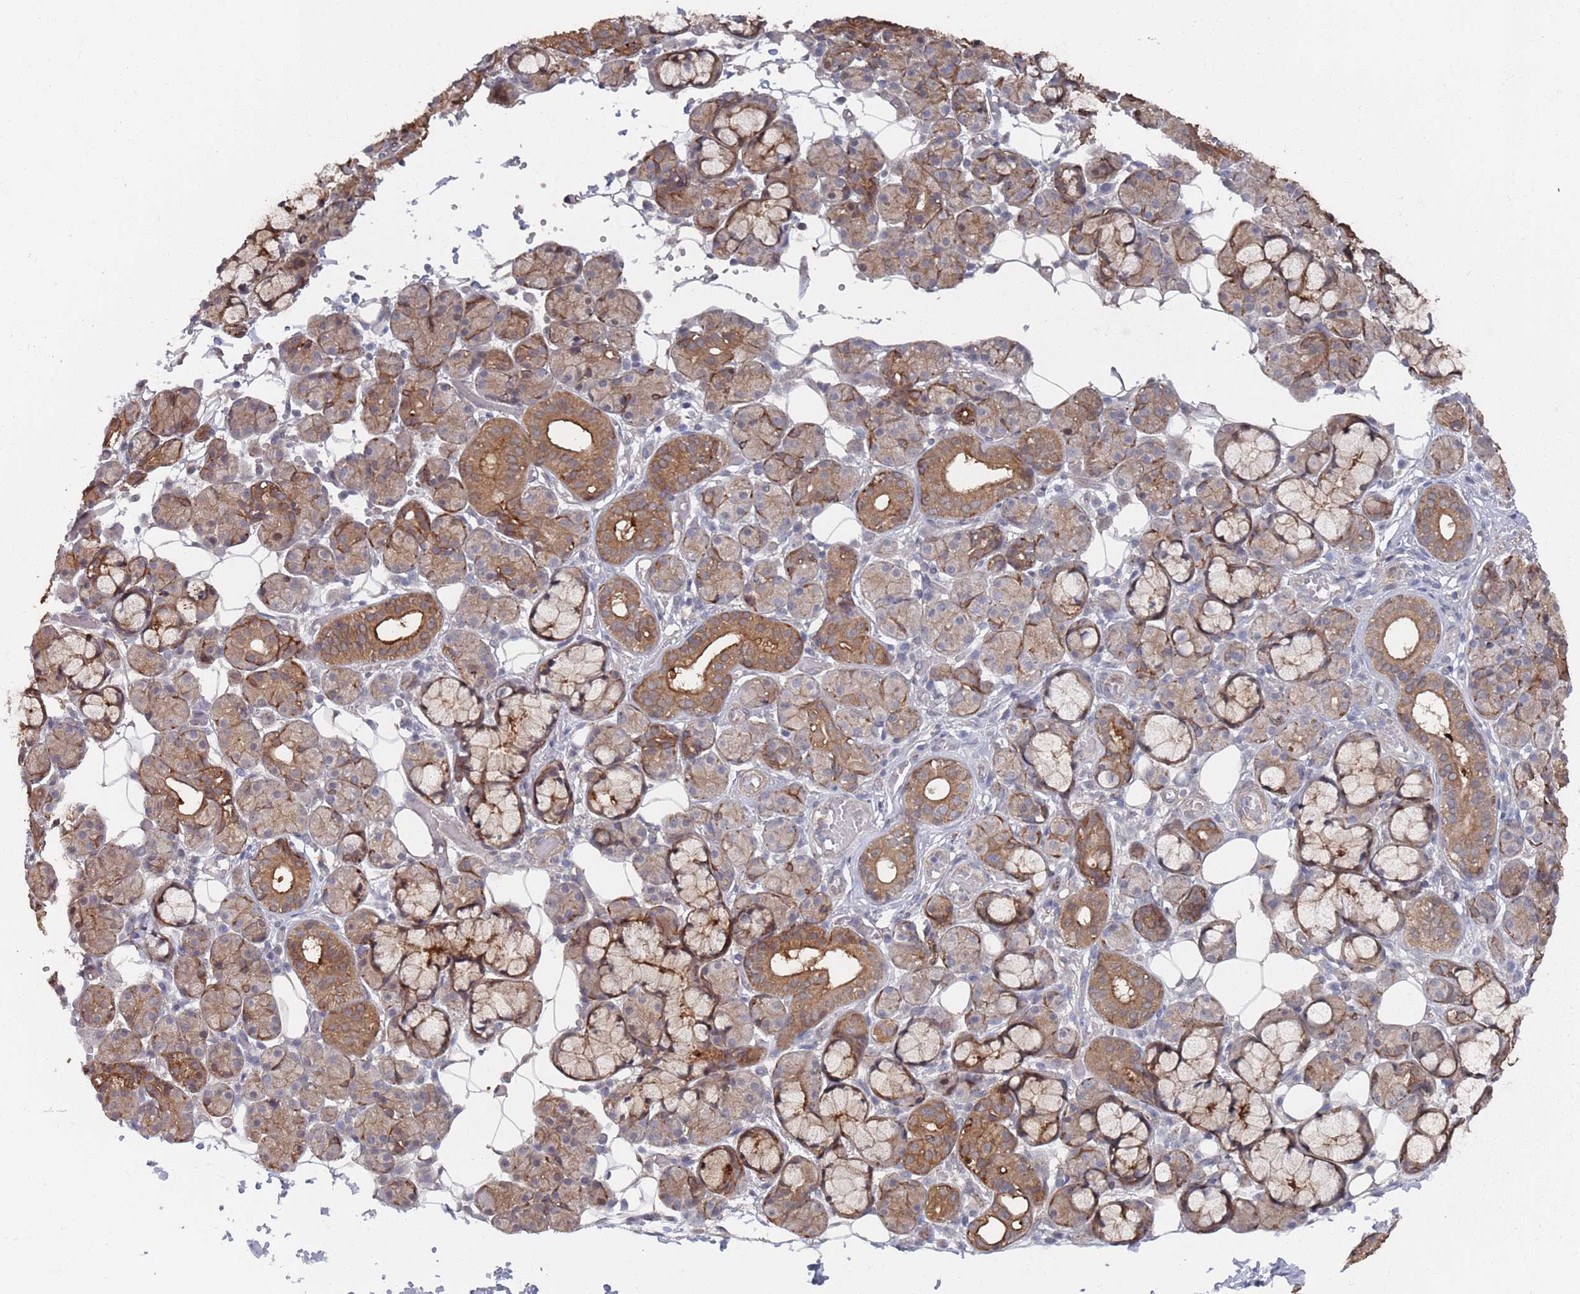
{"staining": {"intensity": "moderate", "quantity": "25%-75%", "location": "cytoplasmic/membranous"}, "tissue": "salivary gland", "cell_type": "Glandular cells", "image_type": "normal", "snomed": [{"axis": "morphology", "description": "Normal tissue, NOS"}, {"axis": "topography", "description": "Salivary gland"}], "caption": "IHC of benign salivary gland exhibits medium levels of moderate cytoplasmic/membranous staining in approximately 25%-75% of glandular cells.", "gene": "DGKD", "patient": {"sex": "male", "age": 63}}